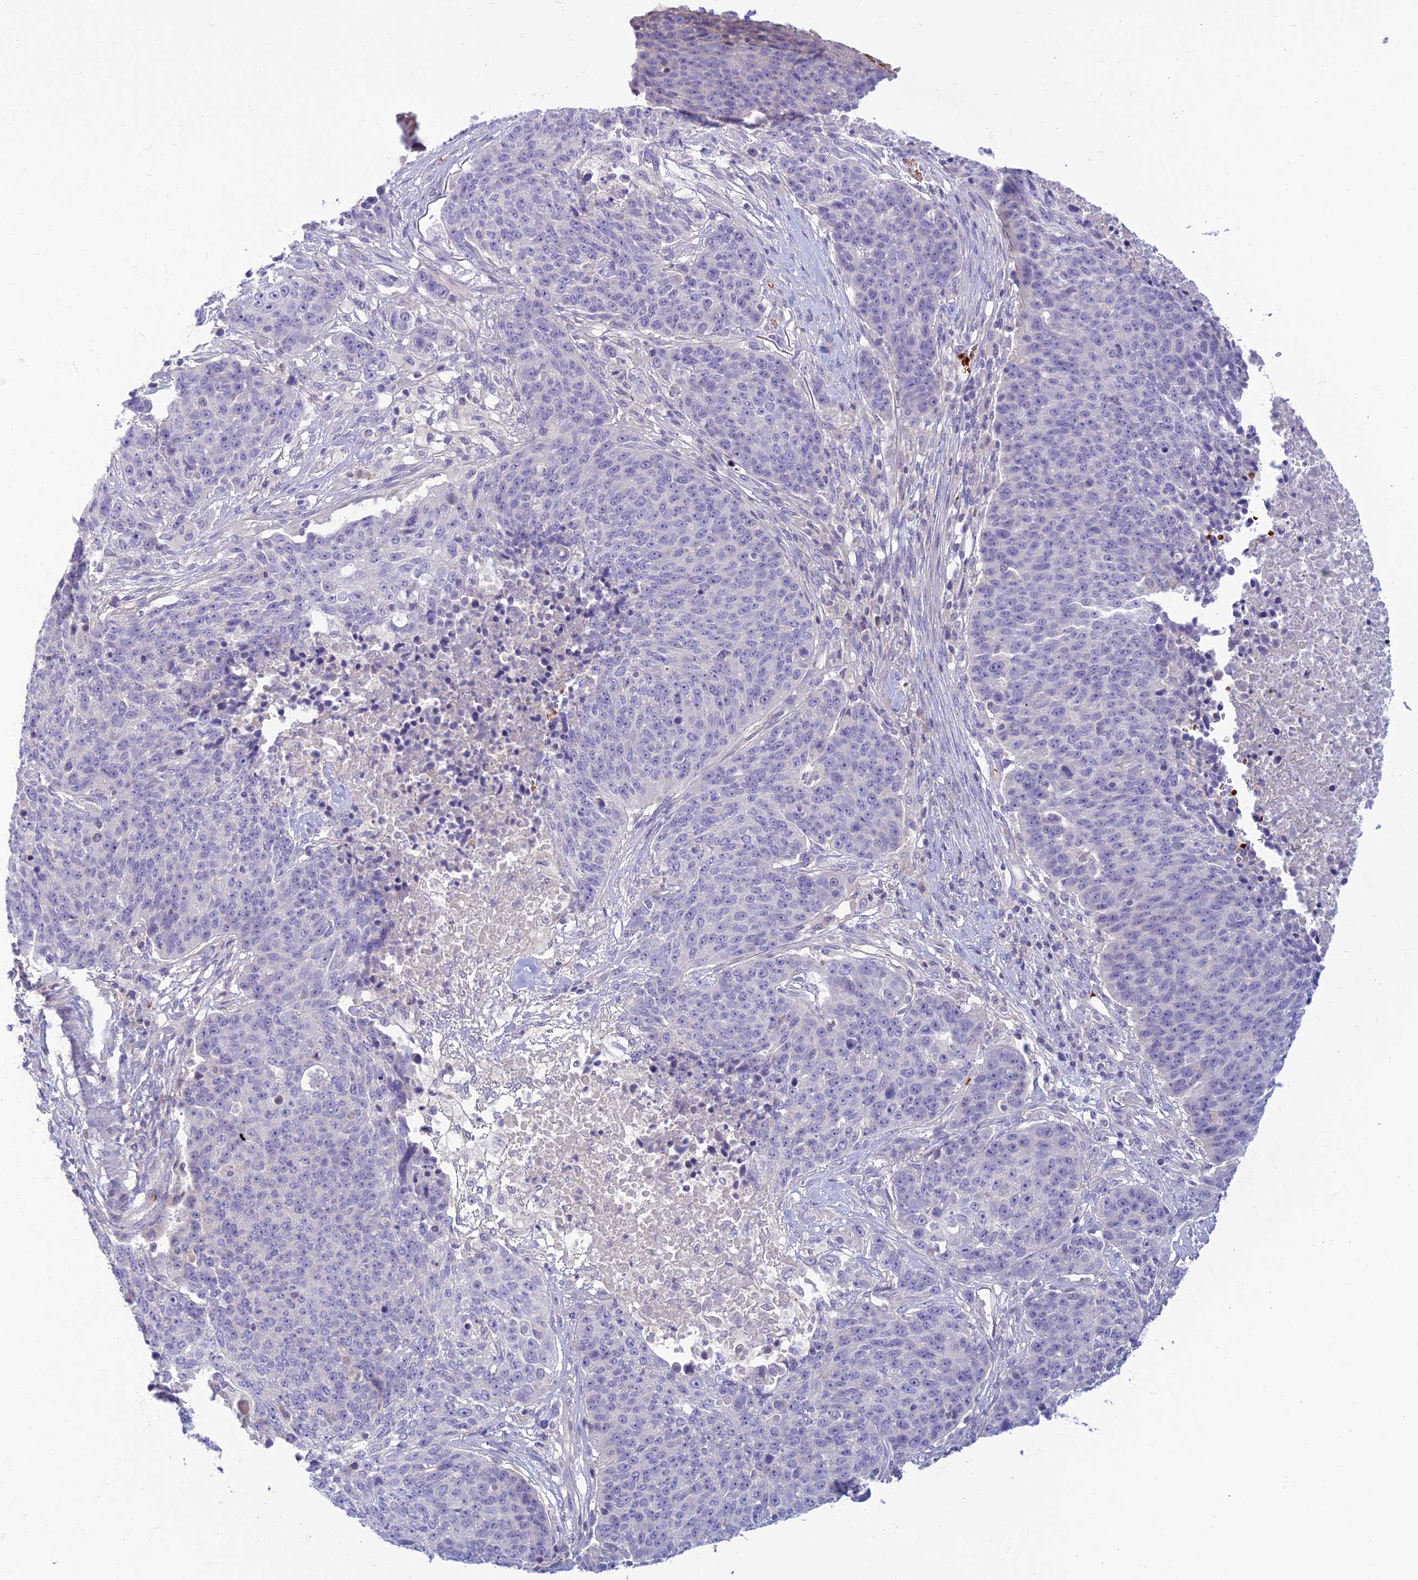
{"staining": {"intensity": "negative", "quantity": "none", "location": "none"}, "tissue": "lung cancer", "cell_type": "Tumor cells", "image_type": "cancer", "snomed": [{"axis": "morphology", "description": "Normal tissue, NOS"}, {"axis": "morphology", "description": "Squamous cell carcinoma, NOS"}, {"axis": "topography", "description": "Lymph node"}, {"axis": "topography", "description": "Lung"}], "caption": "IHC of human lung cancer (squamous cell carcinoma) shows no expression in tumor cells.", "gene": "CLIP4", "patient": {"sex": "male", "age": 66}}